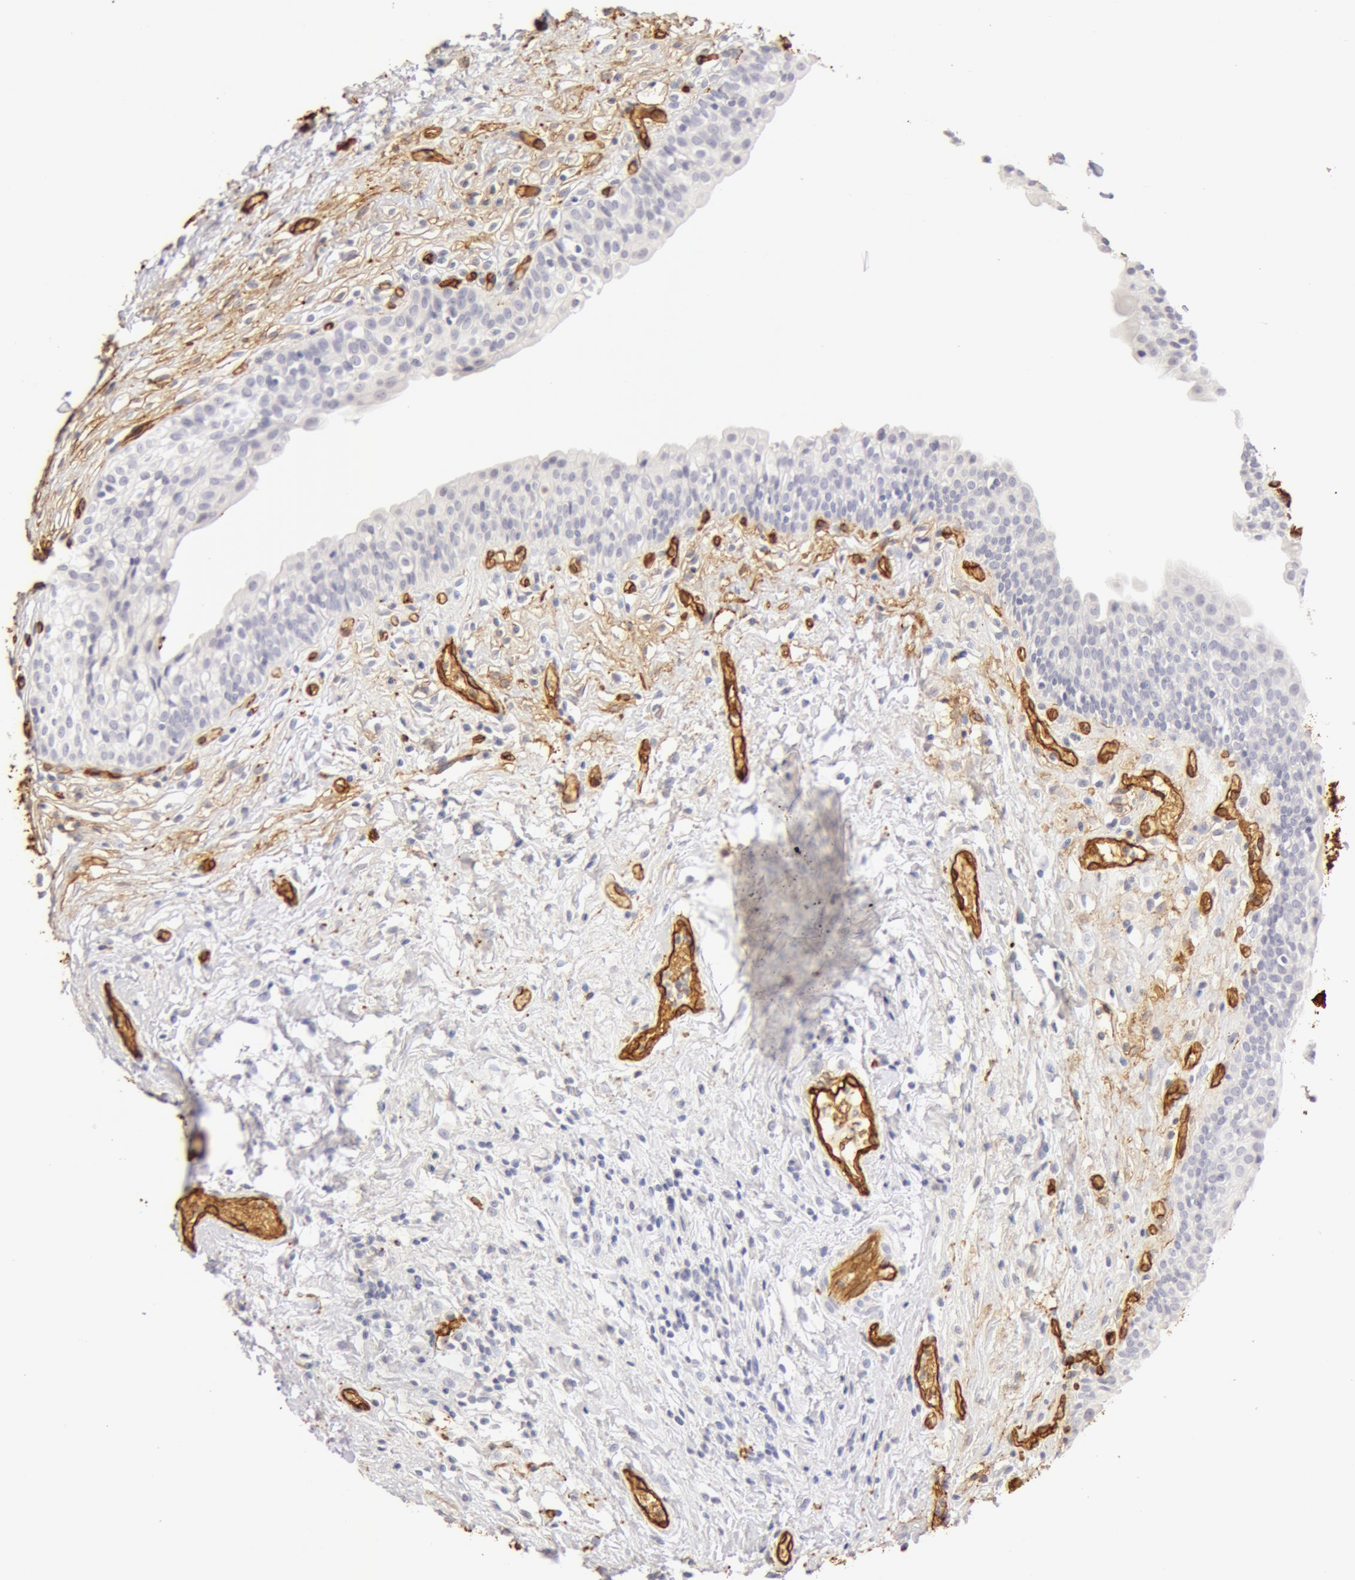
{"staining": {"intensity": "negative", "quantity": "none", "location": "none"}, "tissue": "urinary bladder", "cell_type": "Urothelial cells", "image_type": "normal", "snomed": [{"axis": "morphology", "description": "Adenocarcinoma, NOS"}, {"axis": "topography", "description": "Urinary bladder"}], "caption": "A high-resolution photomicrograph shows IHC staining of benign urinary bladder, which shows no significant expression in urothelial cells.", "gene": "AQP1", "patient": {"sex": "male", "age": 61}}